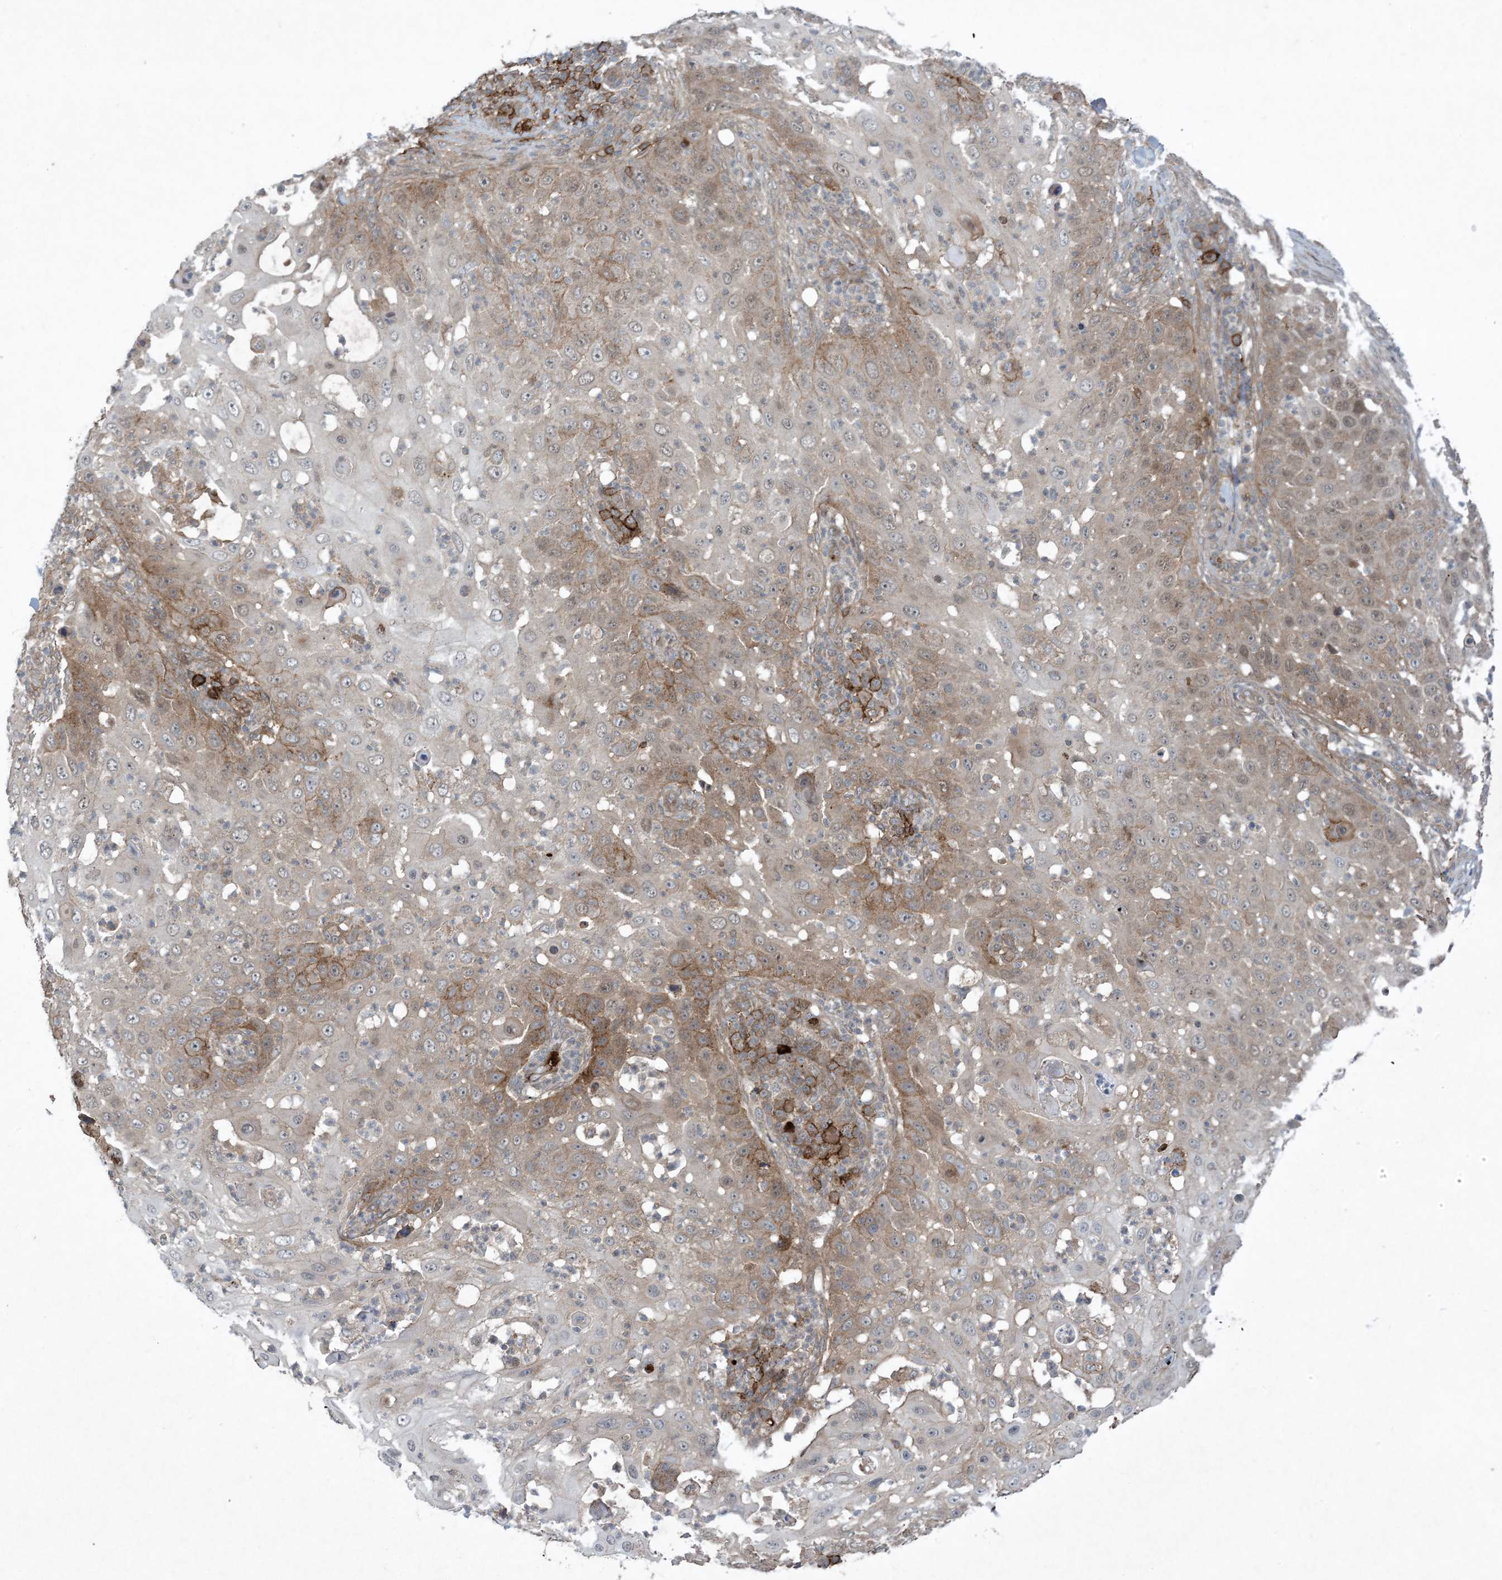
{"staining": {"intensity": "moderate", "quantity": "25%-75%", "location": "cytoplasmic/membranous"}, "tissue": "skin cancer", "cell_type": "Tumor cells", "image_type": "cancer", "snomed": [{"axis": "morphology", "description": "Squamous cell carcinoma, NOS"}, {"axis": "topography", "description": "Skin"}], "caption": "Protein analysis of squamous cell carcinoma (skin) tissue shows moderate cytoplasmic/membranous staining in about 25%-75% of tumor cells.", "gene": "STAM2", "patient": {"sex": "female", "age": 44}}